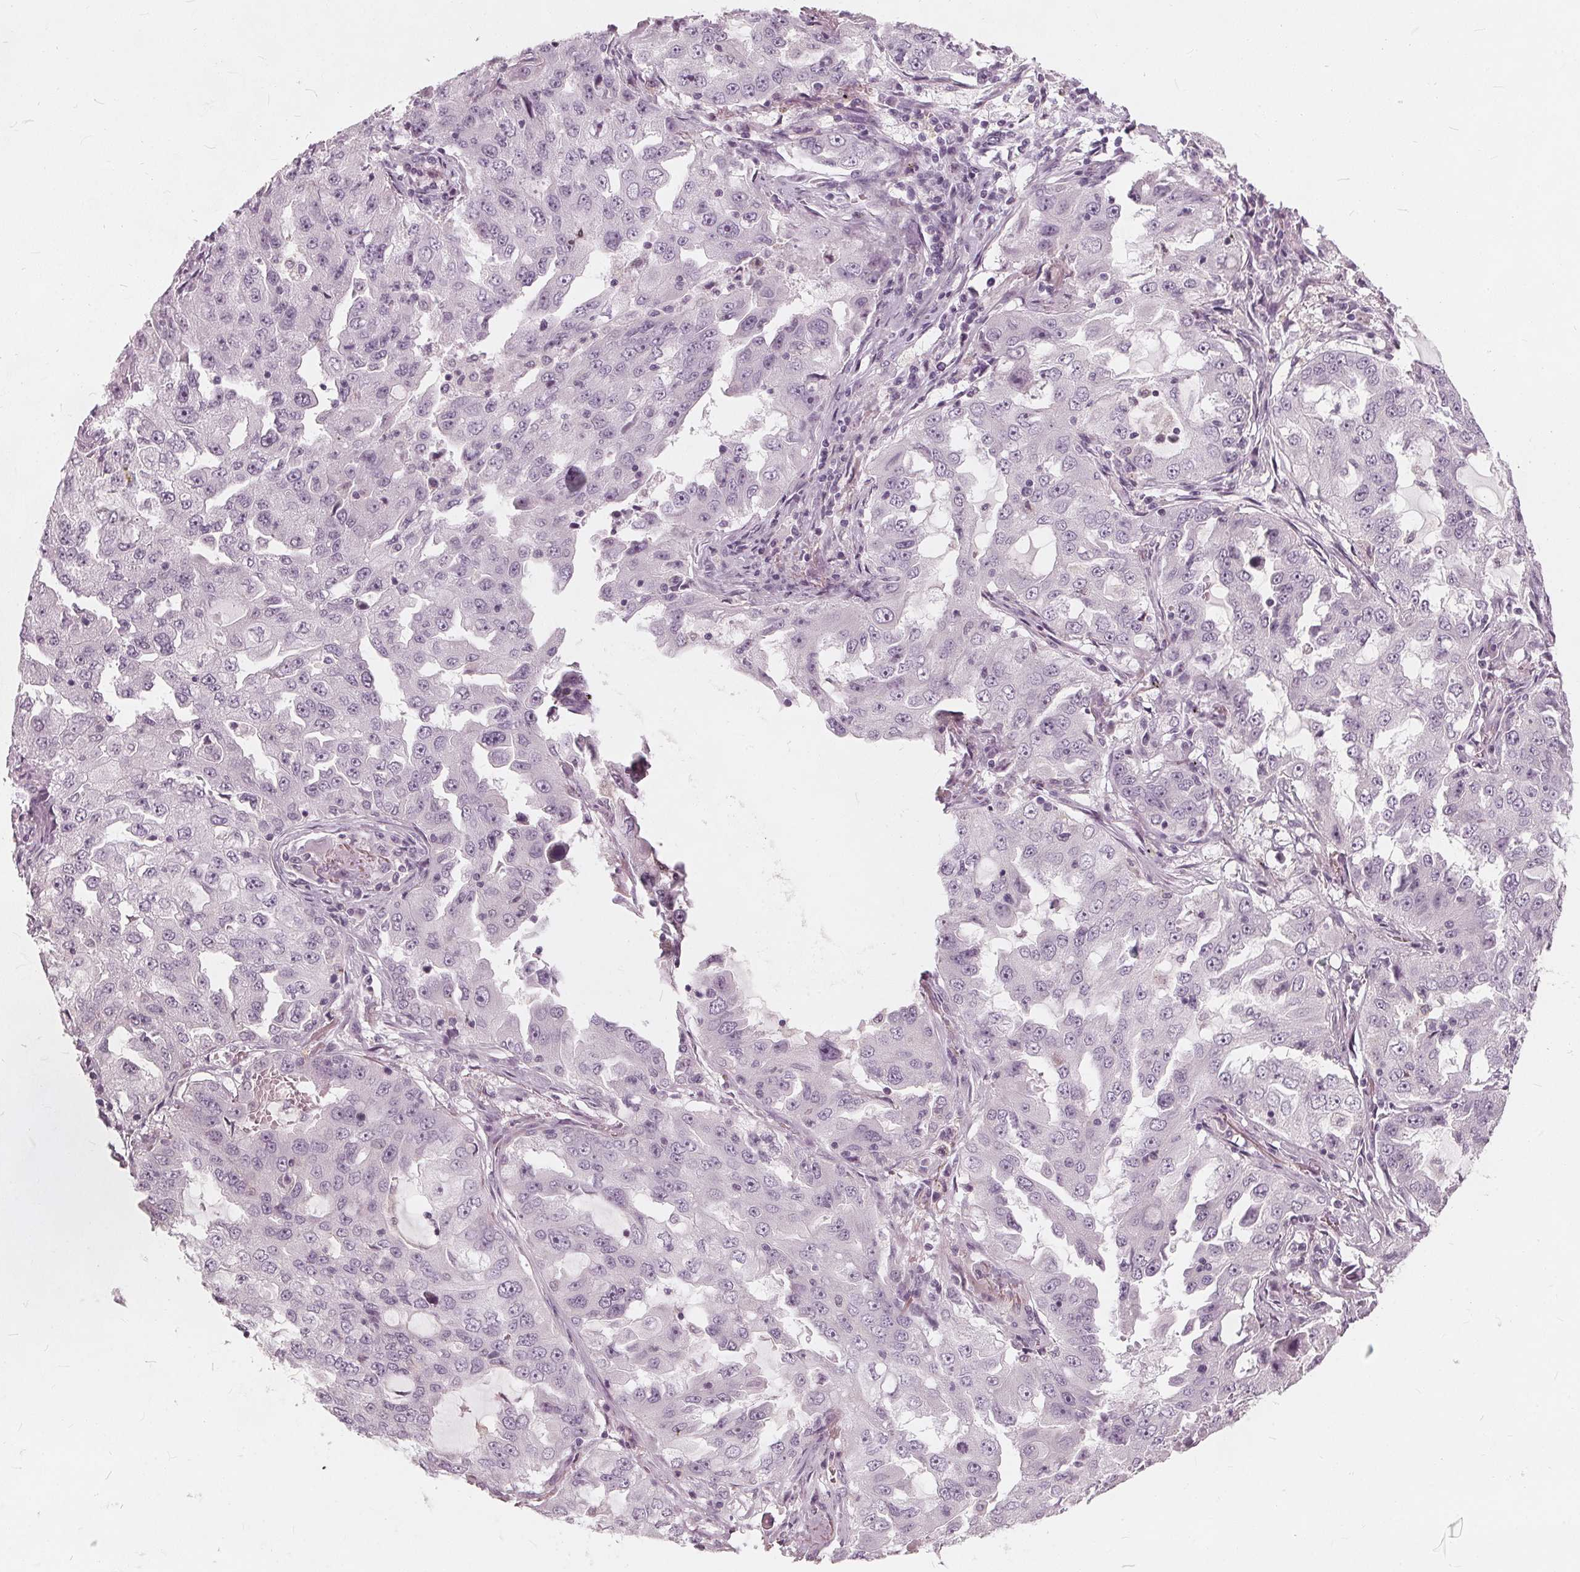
{"staining": {"intensity": "negative", "quantity": "none", "location": "none"}, "tissue": "lung cancer", "cell_type": "Tumor cells", "image_type": "cancer", "snomed": [{"axis": "morphology", "description": "Adenocarcinoma, NOS"}, {"axis": "topography", "description": "Lung"}], "caption": "The micrograph exhibits no staining of tumor cells in lung cancer.", "gene": "SAT2", "patient": {"sex": "female", "age": 61}}